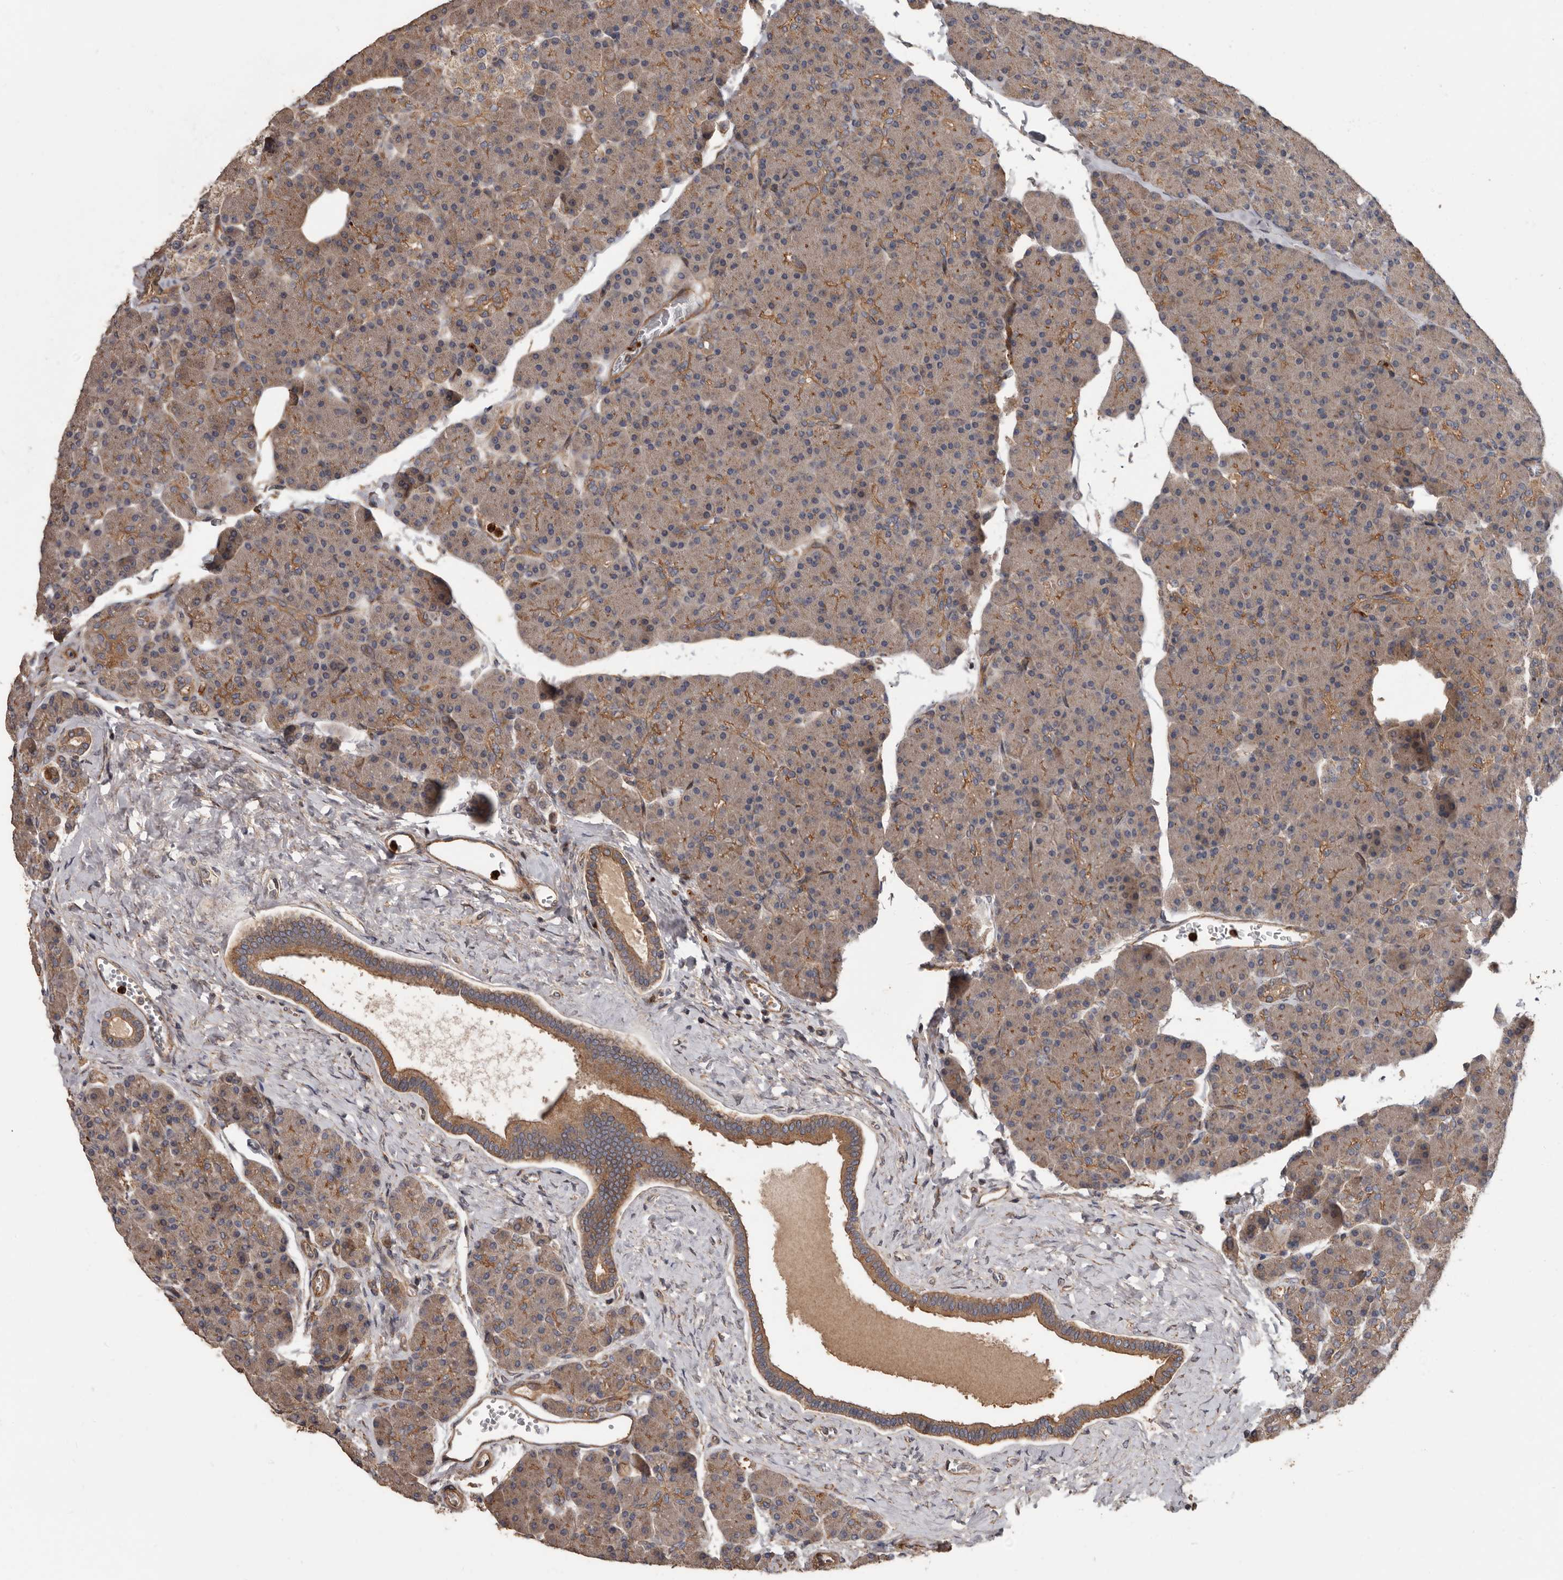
{"staining": {"intensity": "moderate", "quantity": ">75%", "location": "cytoplasmic/membranous"}, "tissue": "pancreas", "cell_type": "Exocrine glandular cells", "image_type": "normal", "snomed": [{"axis": "morphology", "description": "Normal tissue, NOS"}, {"axis": "topography", "description": "Pancreas"}], "caption": "Brown immunohistochemical staining in unremarkable human pancreas demonstrates moderate cytoplasmic/membranous positivity in about >75% of exocrine glandular cells. Using DAB (brown) and hematoxylin (blue) stains, captured at high magnification using brightfield microscopy.", "gene": "ARHGEF5", "patient": {"sex": "female", "age": 43}}